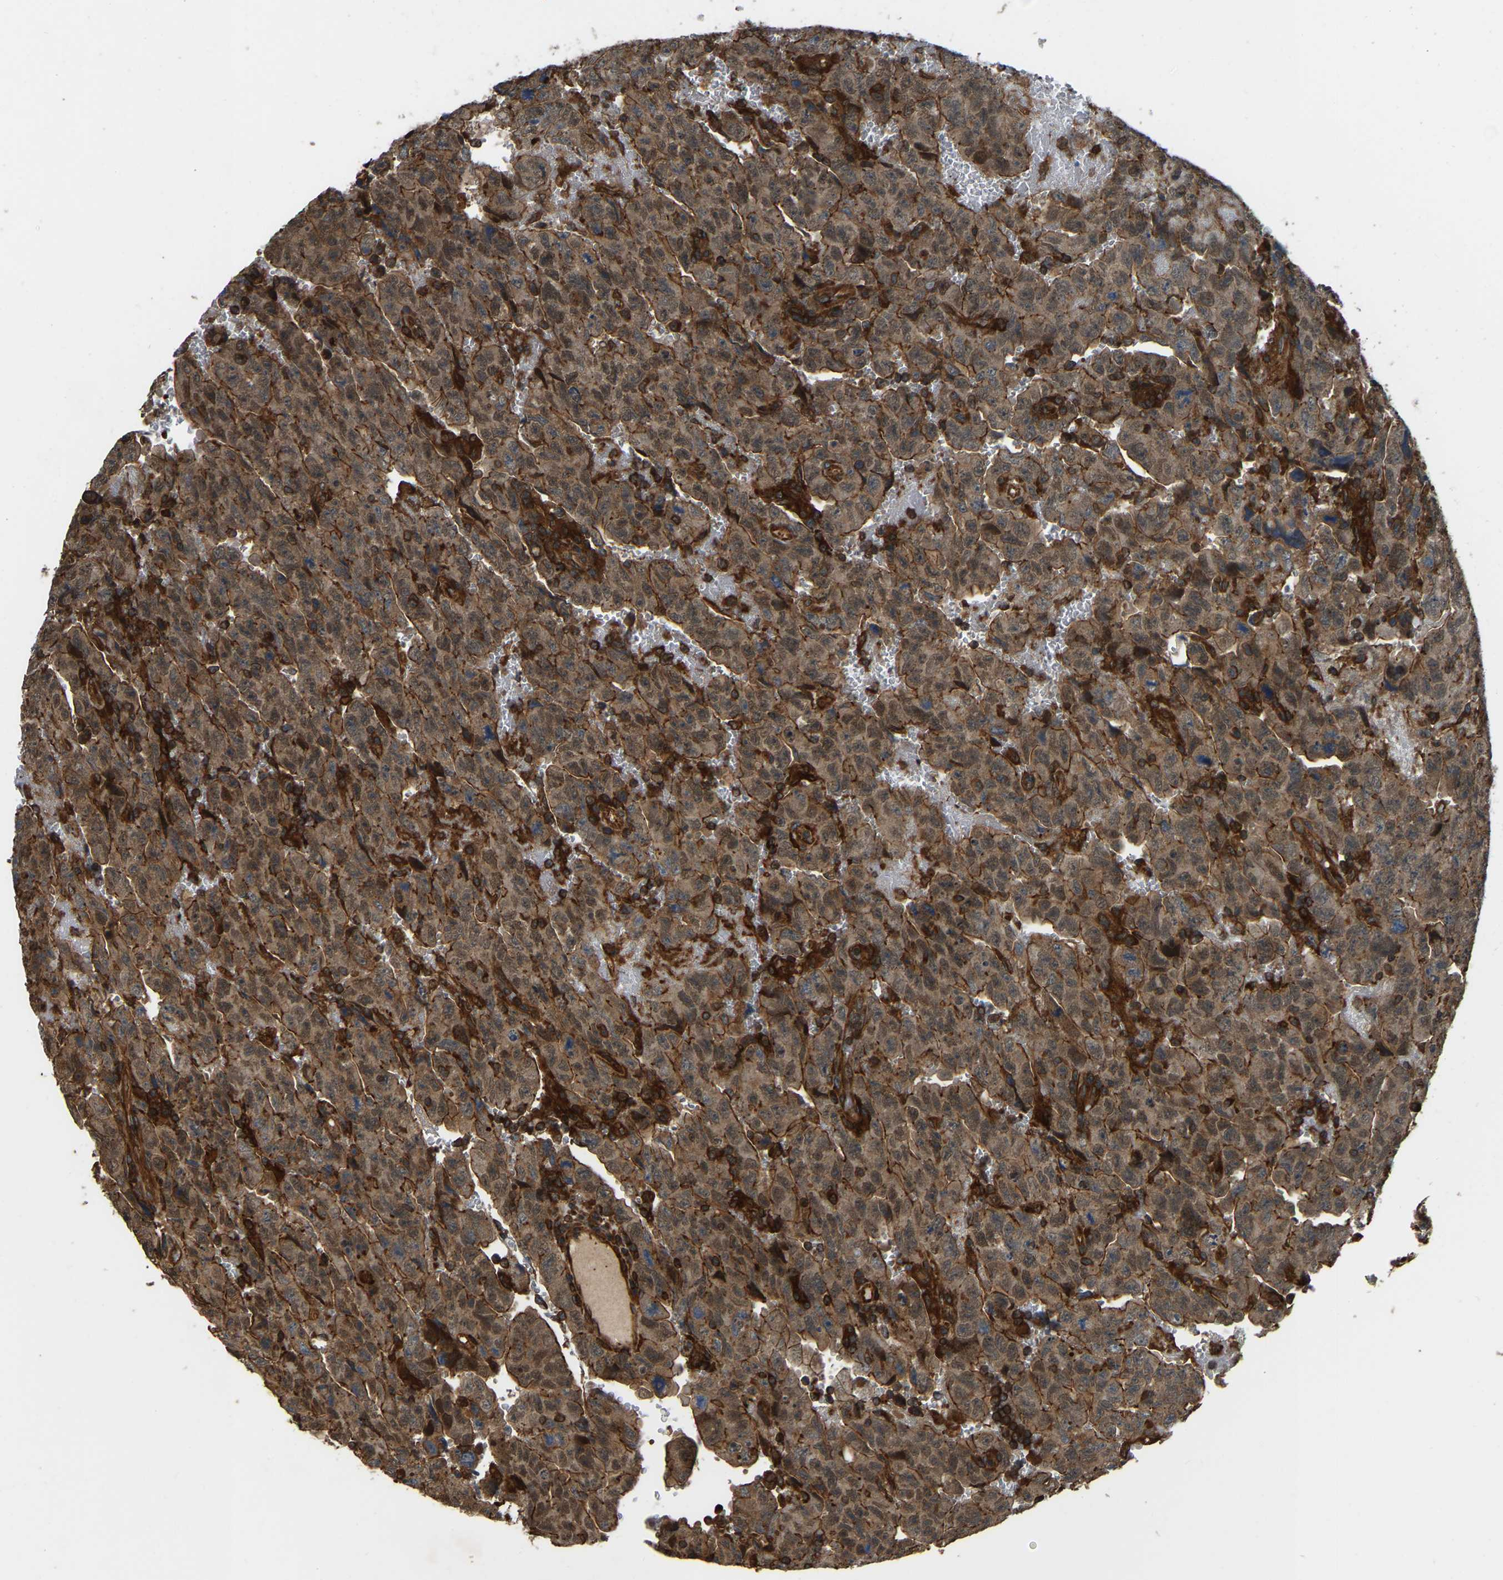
{"staining": {"intensity": "moderate", "quantity": ">75%", "location": "cytoplasmic/membranous,nuclear"}, "tissue": "testis cancer", "cell_type": "Tumor cells", "image_type": "cancer", "snomed": [{"axis": "morphology", "description": "Carcinoma, Embryonal, NOS"}, {"axis": "topography", "description": "Testis"}], "caption": "The photomicrograph exhibits a brown stain indicating the presence of a protein in the cytoplasmic/membranous and nuclear of tumor cells in testis embryonal carcinoma.", "gene": "SAMD9L", "patient": {"sex": "male", "age": 28}}